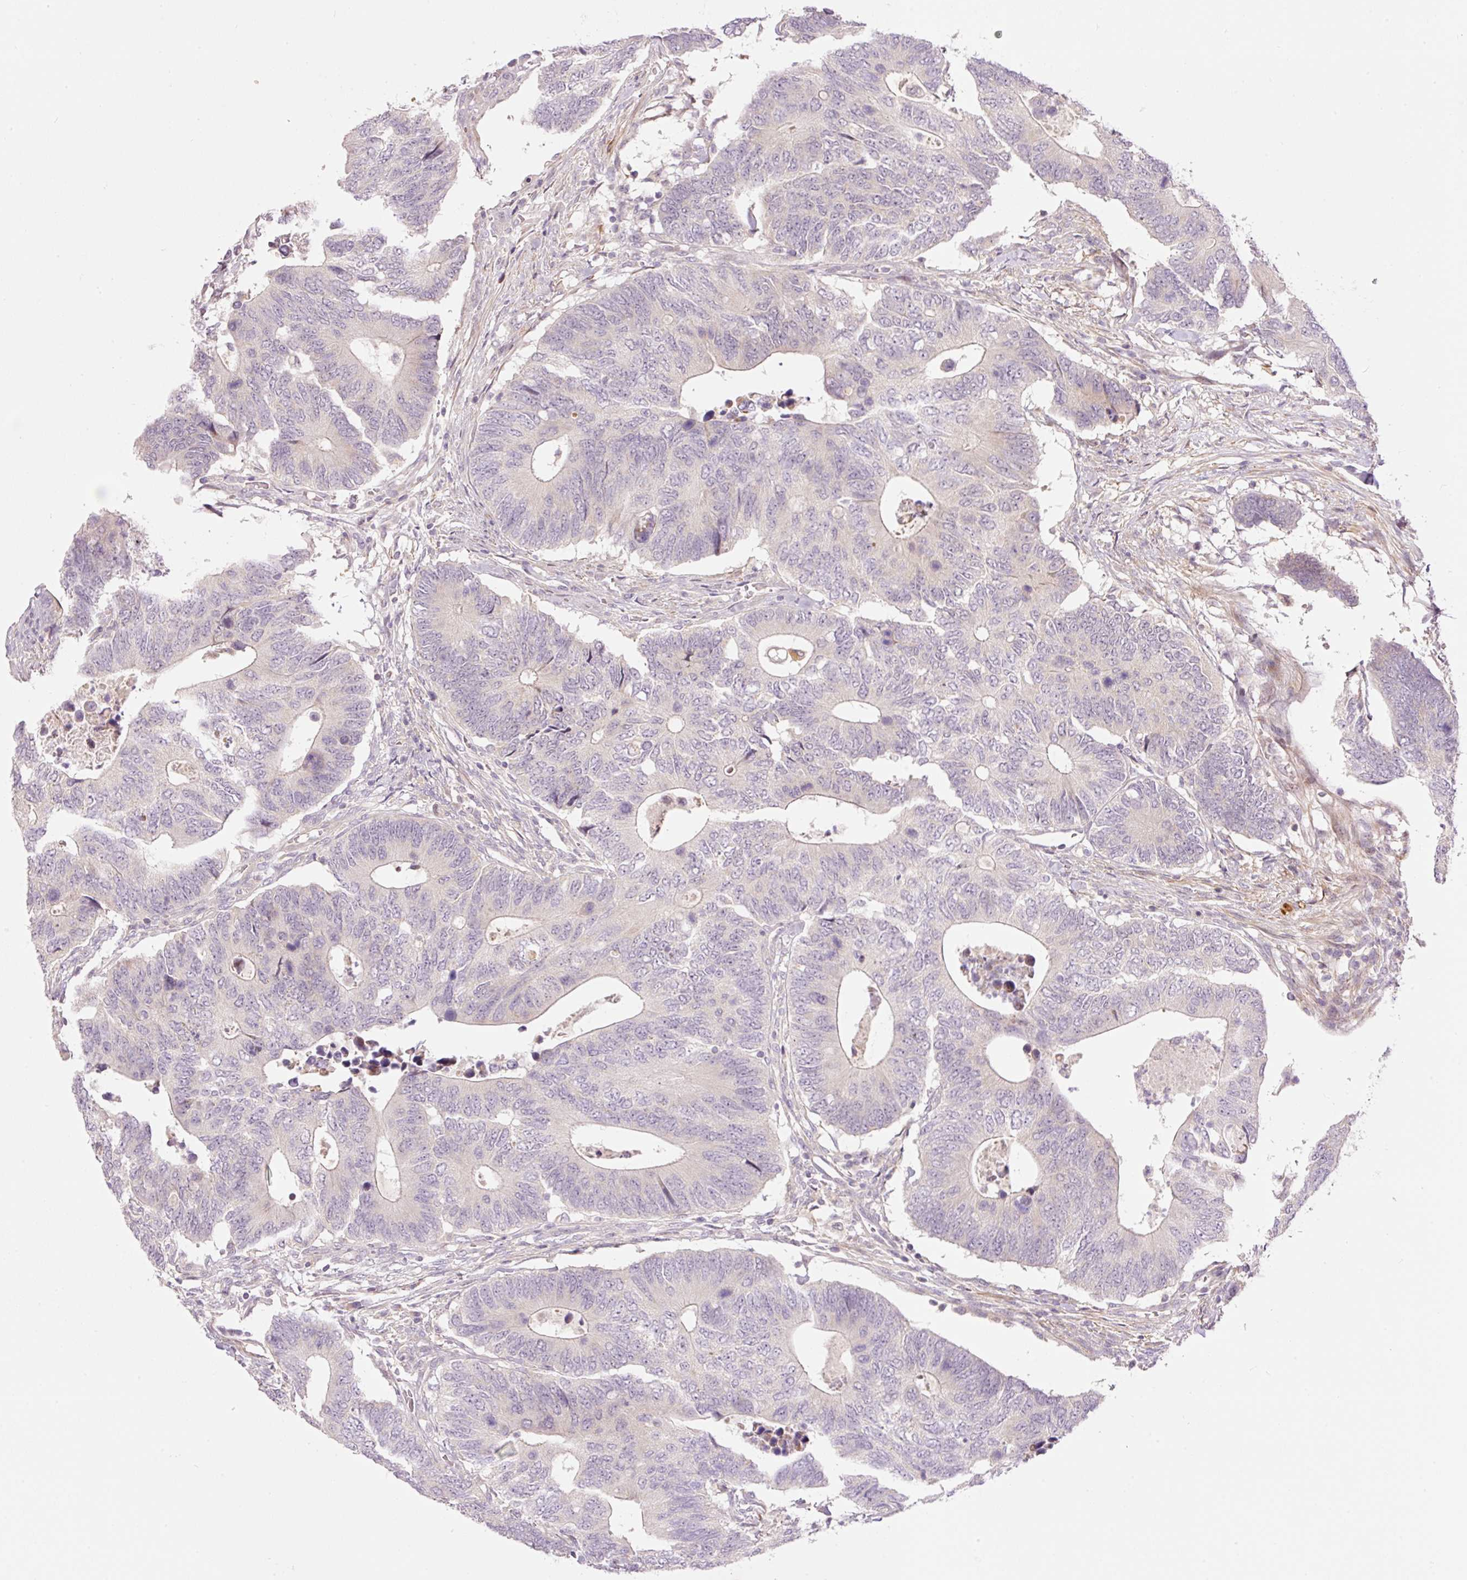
{"staining": {"intensity": "negative", "quantity": "none", "location": "none"}, "tissue": "colorectal cancer", "cell_type": "Tumor cells", "image_type": "cancer", "snomed": [{"axis": "morphology", "description": "Adenocarcinoma, NOS"}, {"axis": "topography", "description": "Colon"}], "caption": "This is an immunohistochemistry (IHC) photomicrograph of colorectal cancer. There is no staining in tumor cells.", "gene": "SLC29A3", "patient": {"sex": "male", "age": 87}}